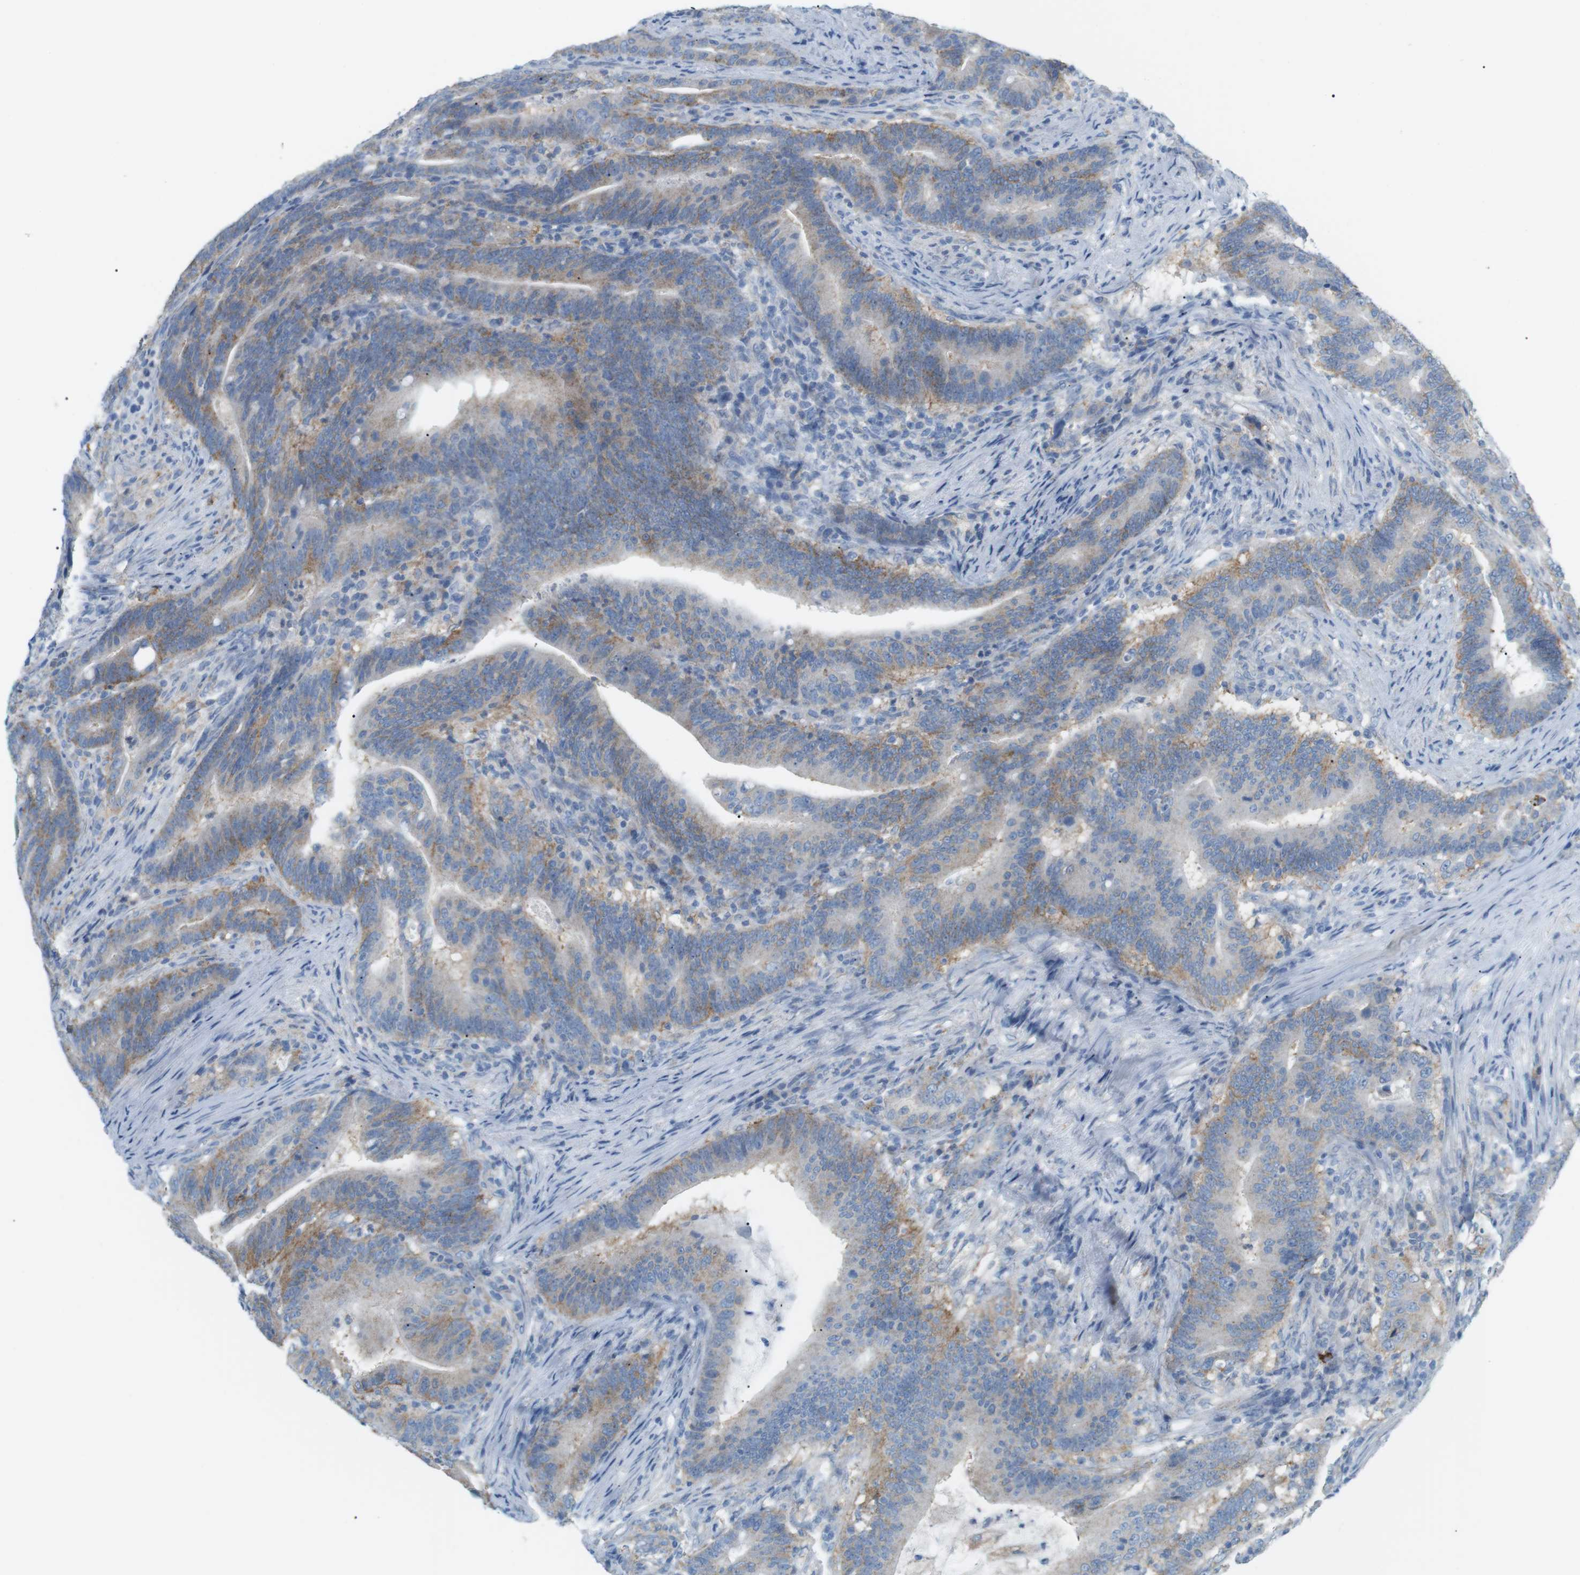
{"staining": {"intensity": "moderate", "quantity": "25%-75%", "location": "cytoplasmic/membranous"}, "tissue": "colorectal cancer", "cell_type": "Tumor cells", "image_type": "cancer", "snomed": [{"axis": "morphology", "description": "Normal tissue, NOS"}, {"axis": "morphology", "description": "Adenocarcinoma, NOS"}, {"axis": "topography", "description": "Colon"}], "caption": "This photomicrograph exhibits colorectal cancer stained with immunohistochemistry to label a protein in brown. The cytoplasmic/membranous of tumor cells show moderate positivity for the protein. Nuclei are counter-stained blue.", "gene": "VAMP1", "patient": {"sex": "female", "age": 66}}